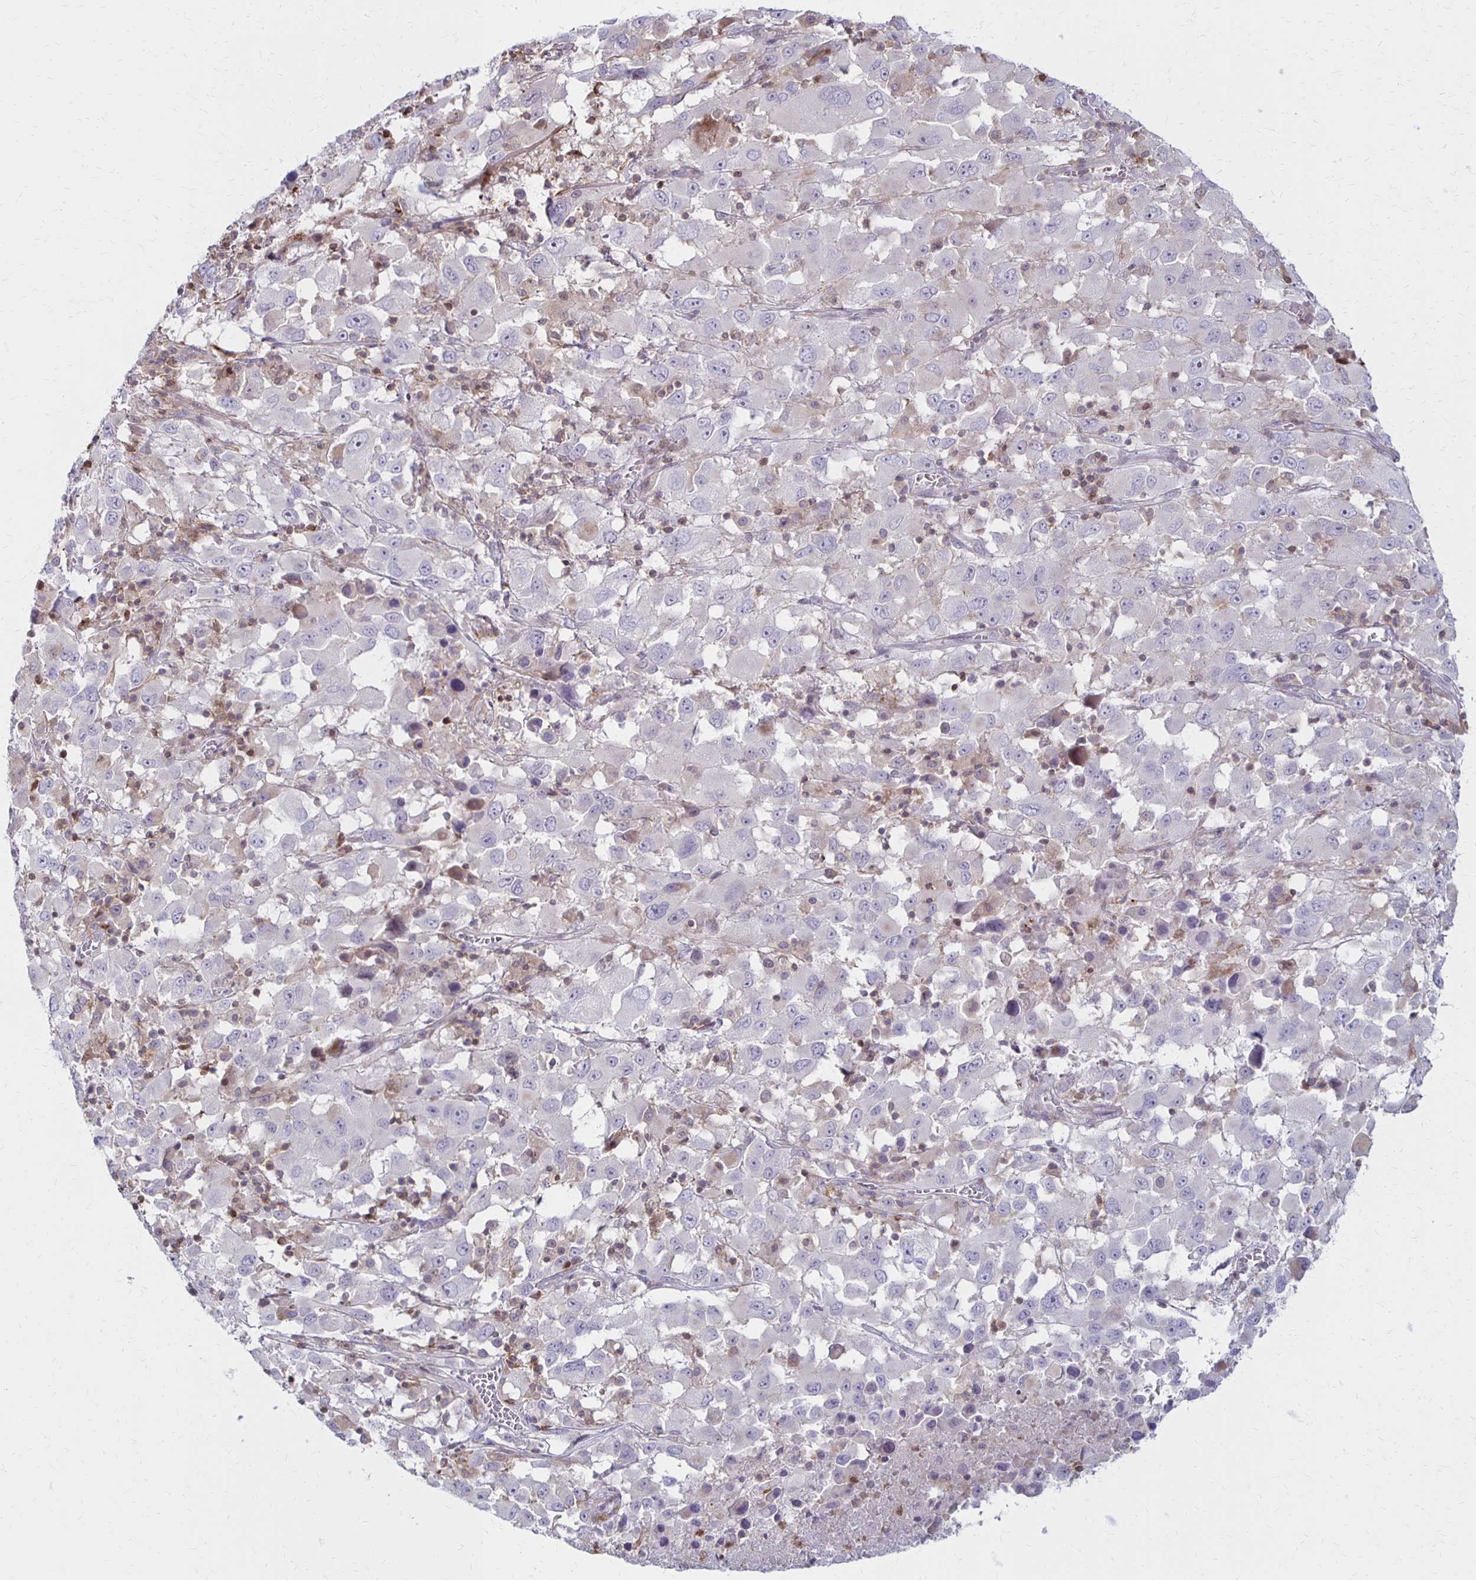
{"staining": {"intensity": "negative", "quantity": "none", "location": "none"}, "tissue": "melanoma", "cell_type": "Tumor cells", "image_type": "cancer", "snomed": [{"axis": "morphology", "description": "Malignant melanoma, Metastatic site"}, {"axis": "topography", "description": "Soft tissue"}], "caption": "There is no significant positivity in tumor cells of melanoma.", "gene": "CCL21", "patient": {"sex": "male", "age": 50}}